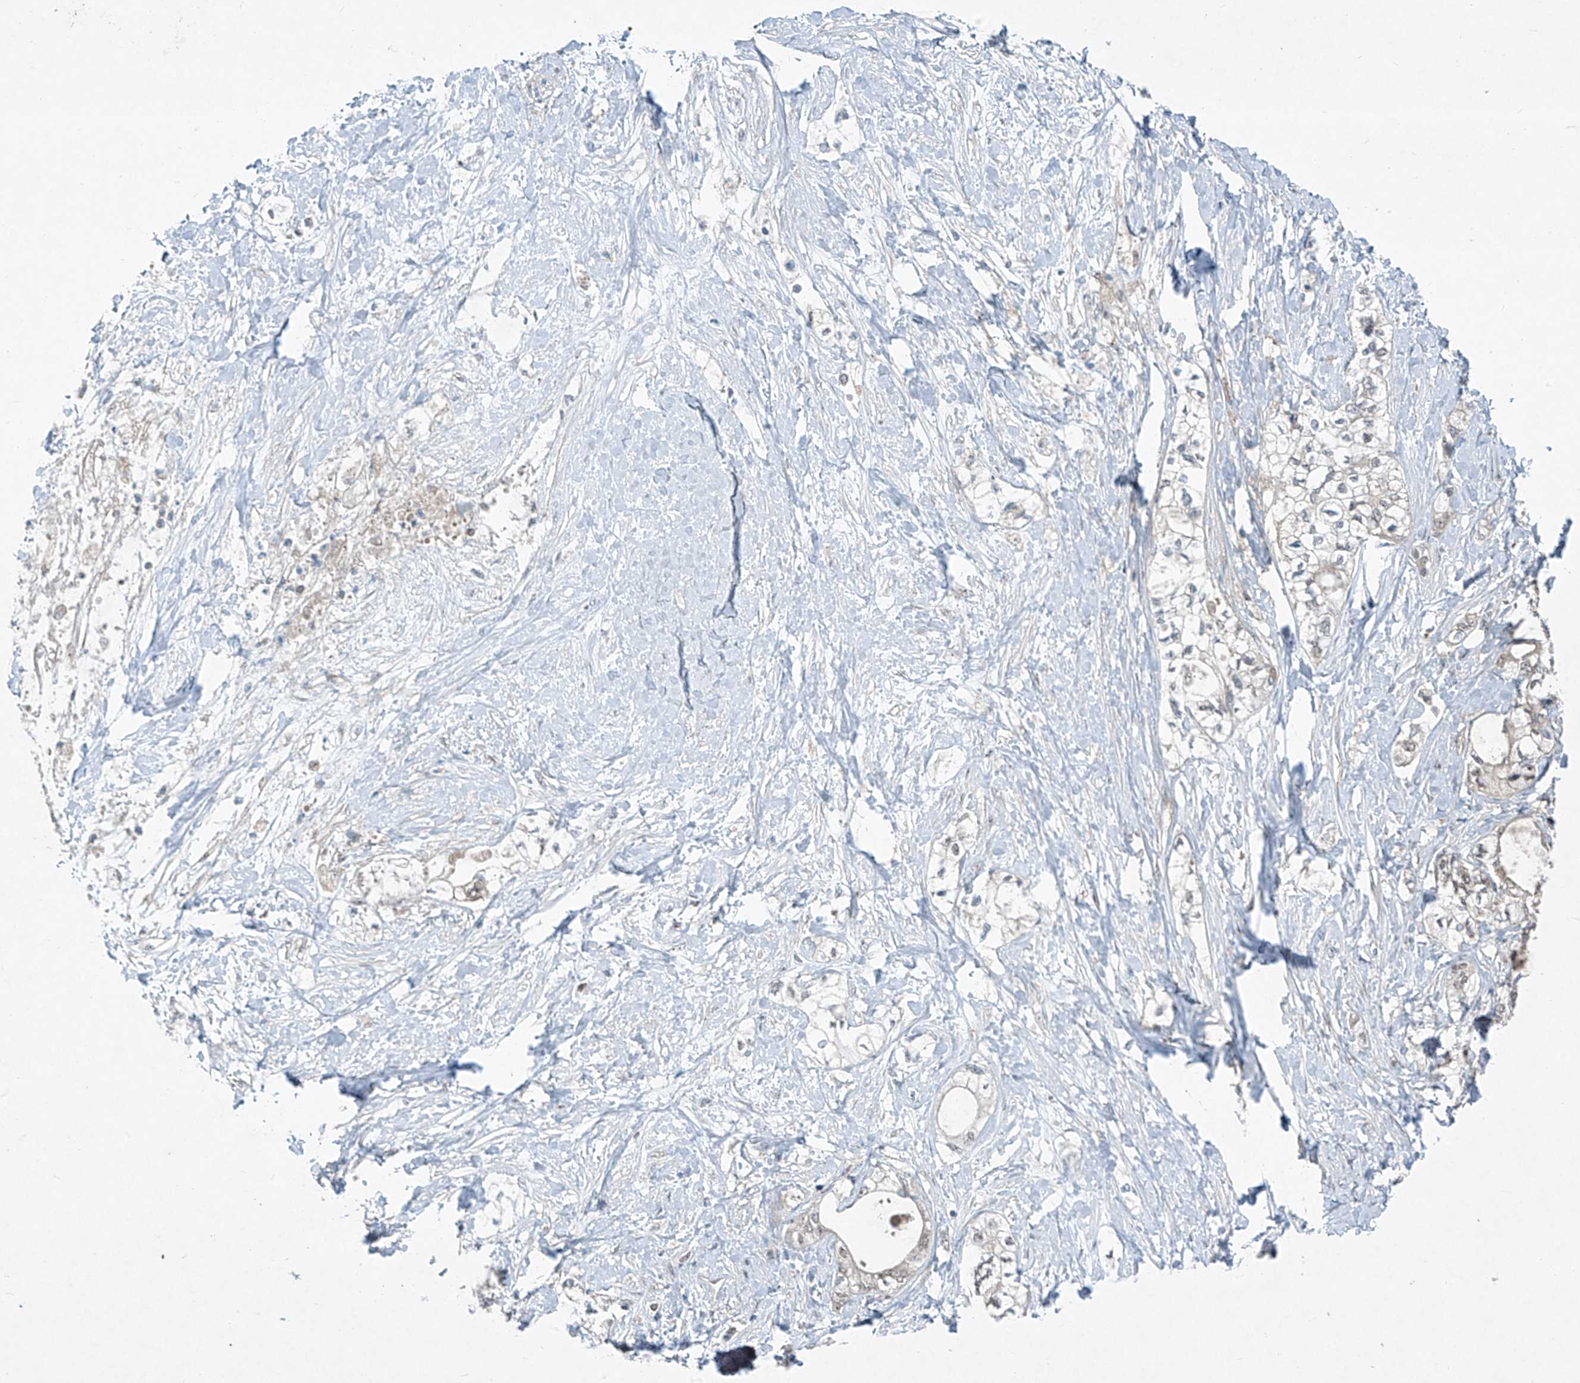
{"staining": {"intensity": "weak", "quantity": "<25%", "location": "nuclear"}, "tissue": "pancreatic cancer", "cell_type": "Tumor cells", "image_type": "cancer", "snomed": [{"axis": "morphology", "description": "Adenocarcinoma, NOS"}, {"axis": "topography", "description": "Pancreas"}], "caption": "Immunohistochemistry (IHC) of pancreatic adenocarcinoma exhibits no staining in tumor cells.", "gene": "PPCS", "patient": {"sex": "male", "age": 70}}